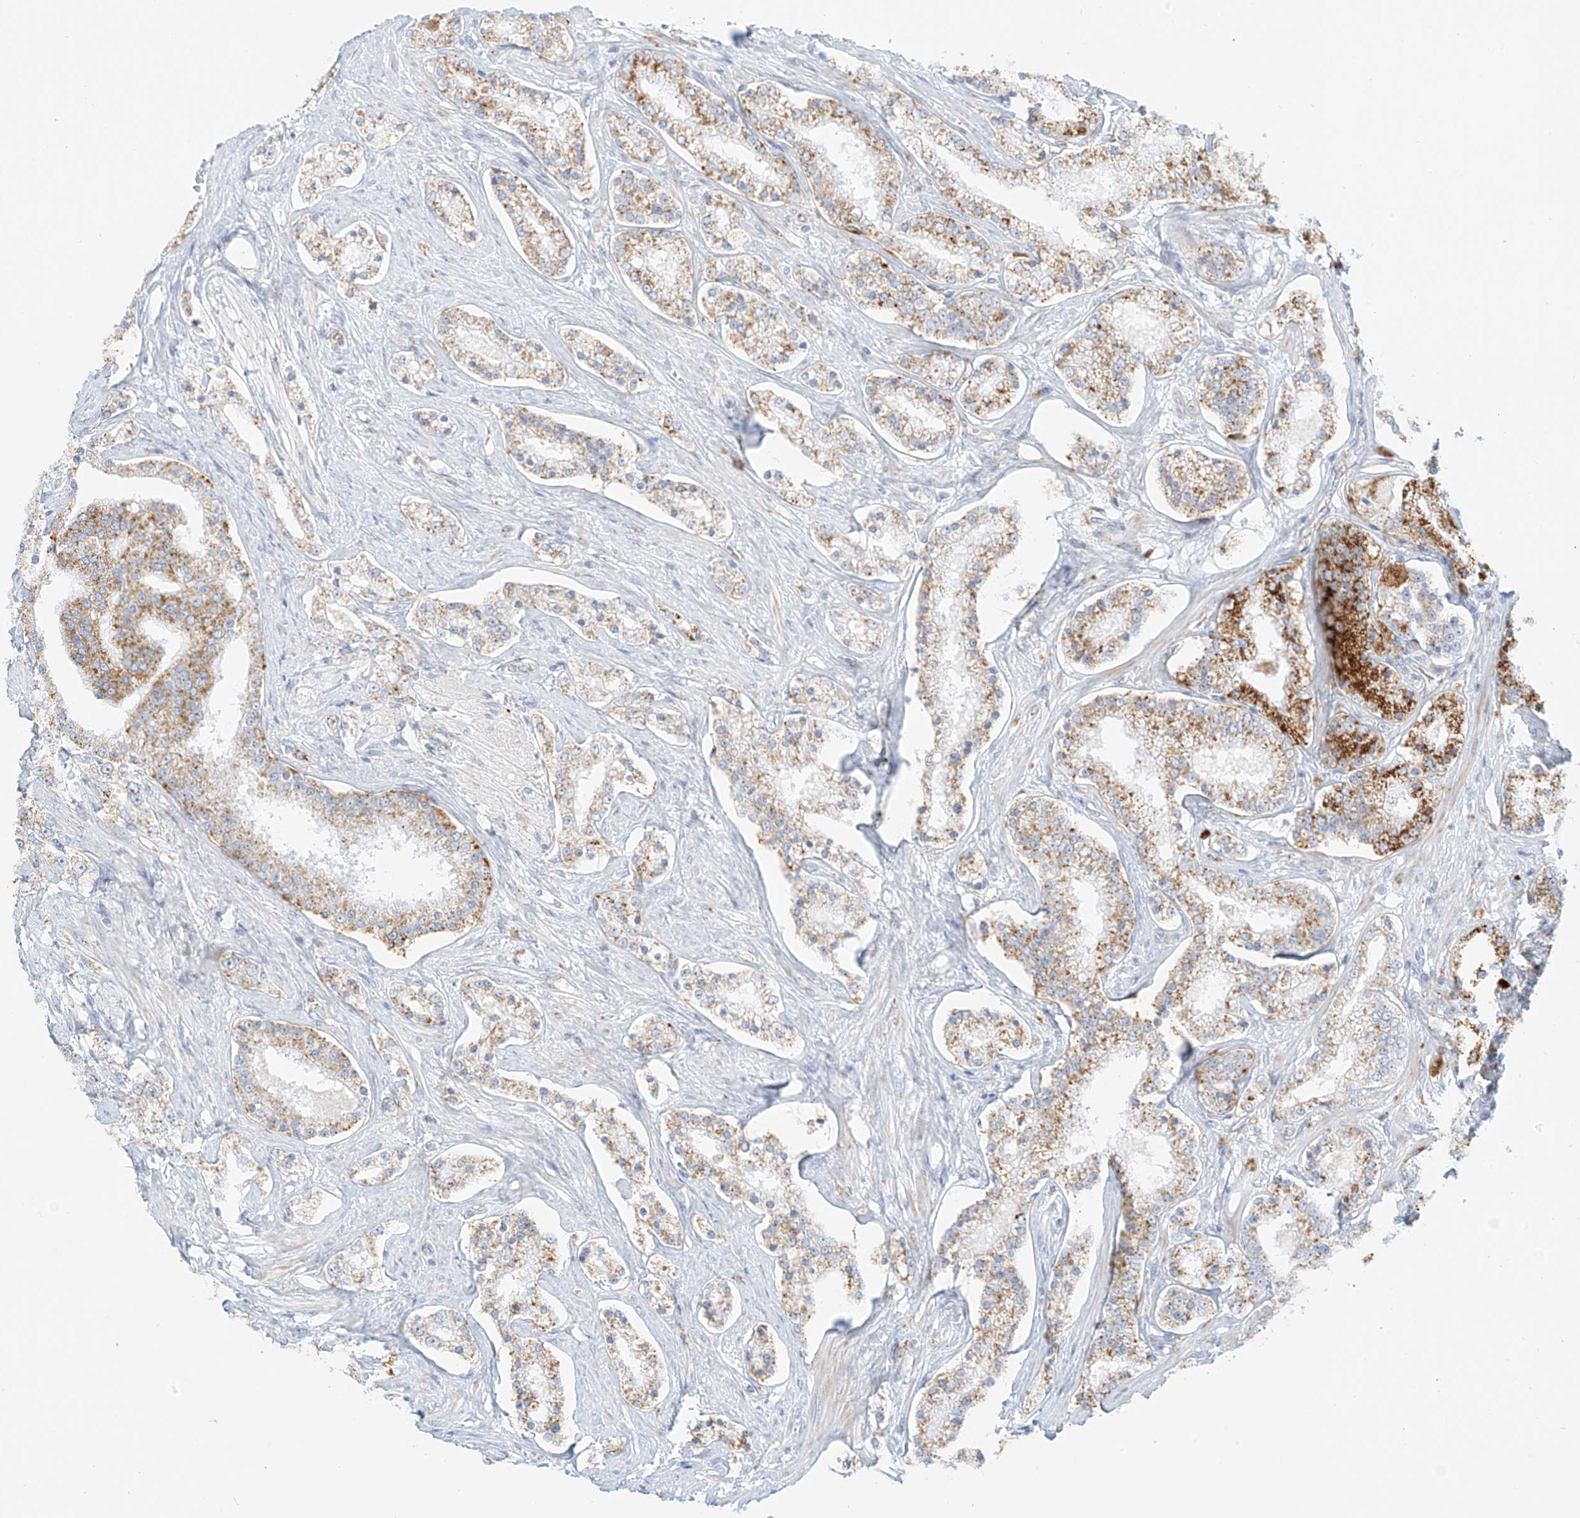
{"staining": {"intensity": "moderate", "quantity": ">75%", "location": "cytoplasmic/membranous"}, "tissue": "prostate cancer", "cell_type": "Tumor cells", "image_type": "cancer", "snomed": [{"axis": "morphology", "description": "Normal tissue, NOS"}, {"axis": "morphology", "description": "Adenocarcinoma, High grade"}, {"axis": "topography", "description": "Prostate"}], "caption": "Moderate cytoplasmic/membranous expression for a protein is appreciated in about >75% of tumor cells of high-grade adenocarcinoma (prostate) using immunohistochemistry (IHC).", "gene": "SLC35F6", "patient": {"sex": "male", "age": 83}}